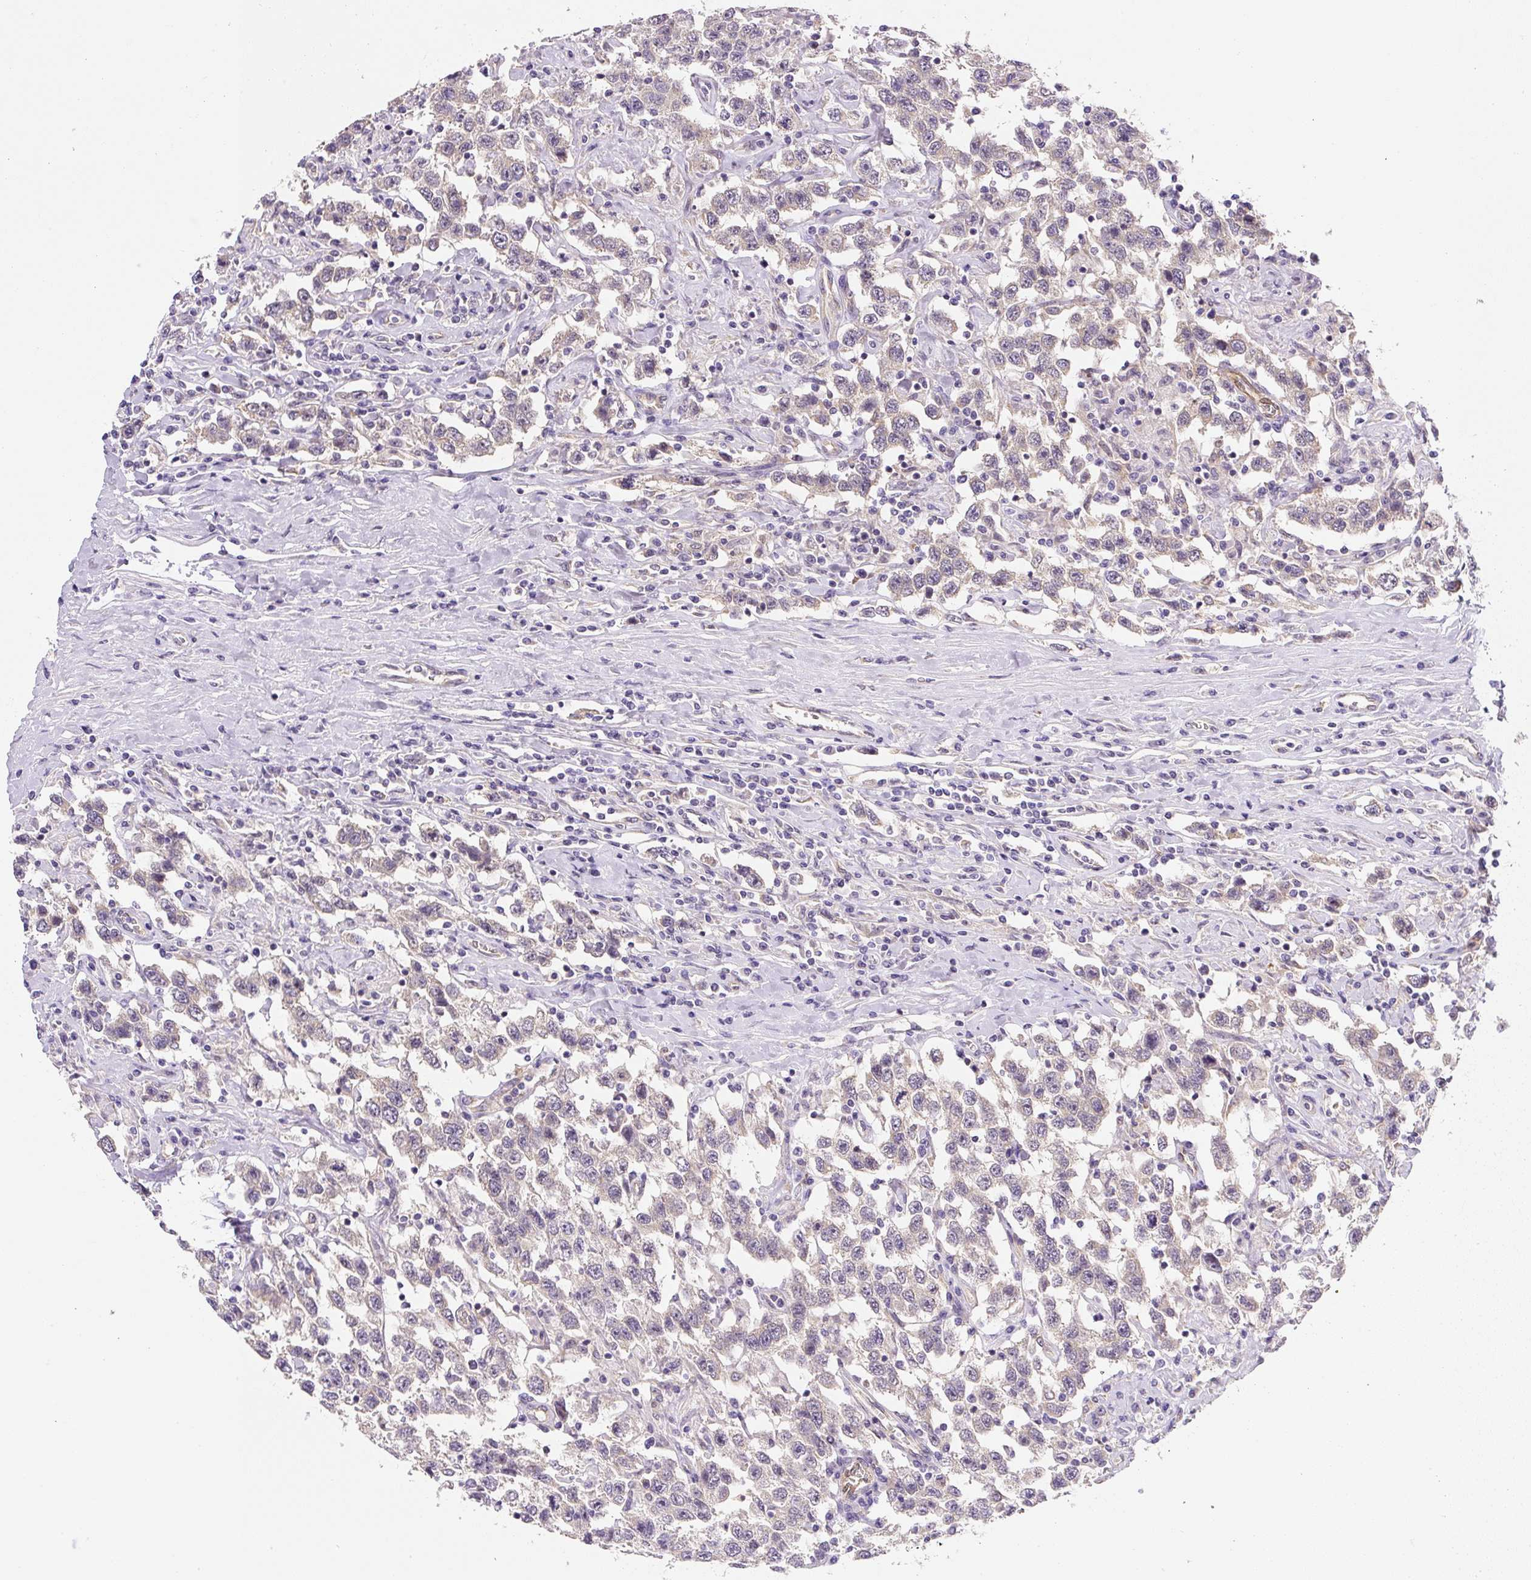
{"staining": {"intensity": "negative", "quantity": "none", "location": "none"}, "tissue": "testis cancer", "cell_type": "Tumor cells", "image_type": "cancer", "snomed": [{"axis": "morphology", "description": "Seminoma, NOS"}, {"axis": "topography", "description": "Testis"}], "caption": "Tumor cells are negative for brown protein staining in seminoma (testis).", "gene": "PLA2G4A", "patient": {"sex": "male", "age": 41}}